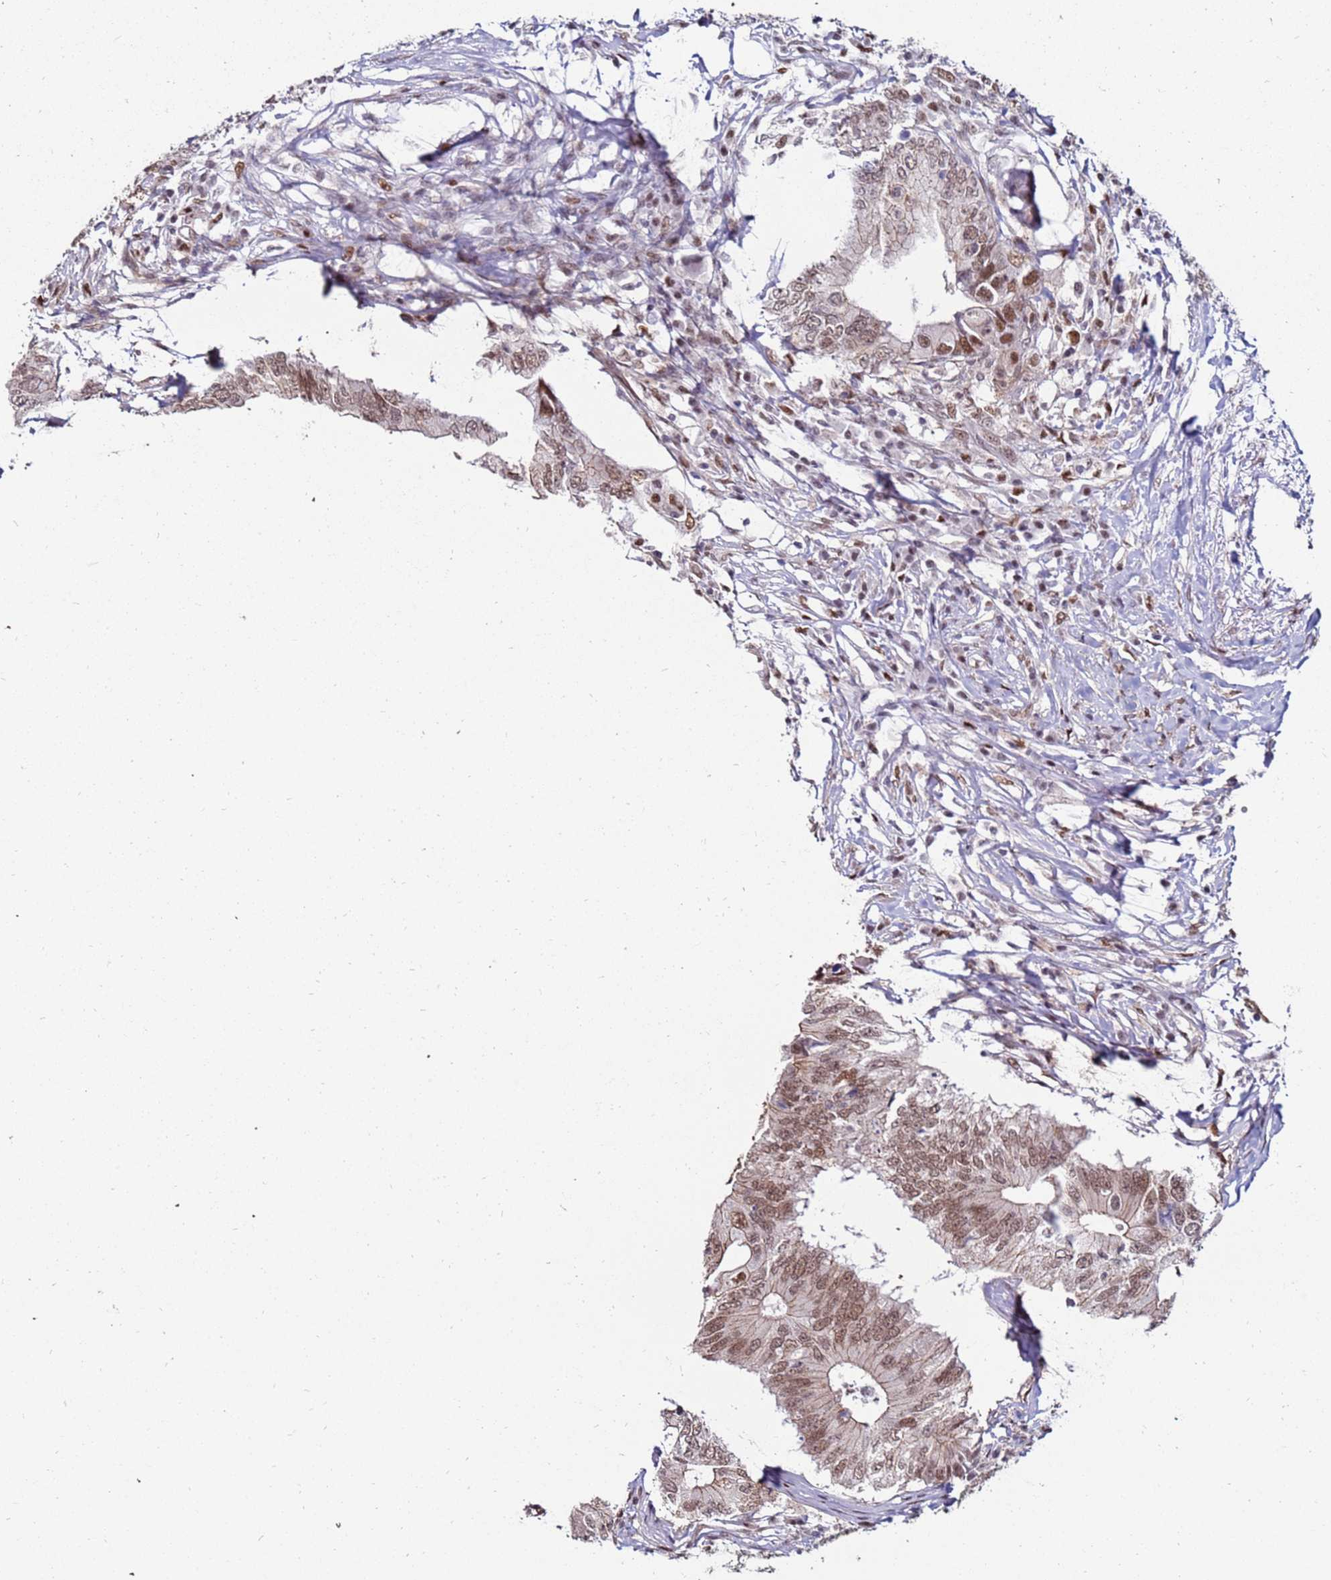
{"staining": {"intensity": "moderate", "quantity": ">75%", "location": "cytoplasmic/membranous,nuclear"}, "tissue": "colorectal cancer", "cell_type": "Tumor cells", "image_type": "cancer", "snomed": [{"axis": "morphology", "description": "Adenocarcinoma, NOS"}, {"axis": "topography", "description": "Colon"}], "caption": "Colorectal adenocarcinoma tissue reveals moderate cytoplasmic/membranous and nuclear staining in about >75% of tumor cells, visualized by immunohistochemistry.", "gene": "KPNA4", "patient": {"sex": "male", "age": 71}}